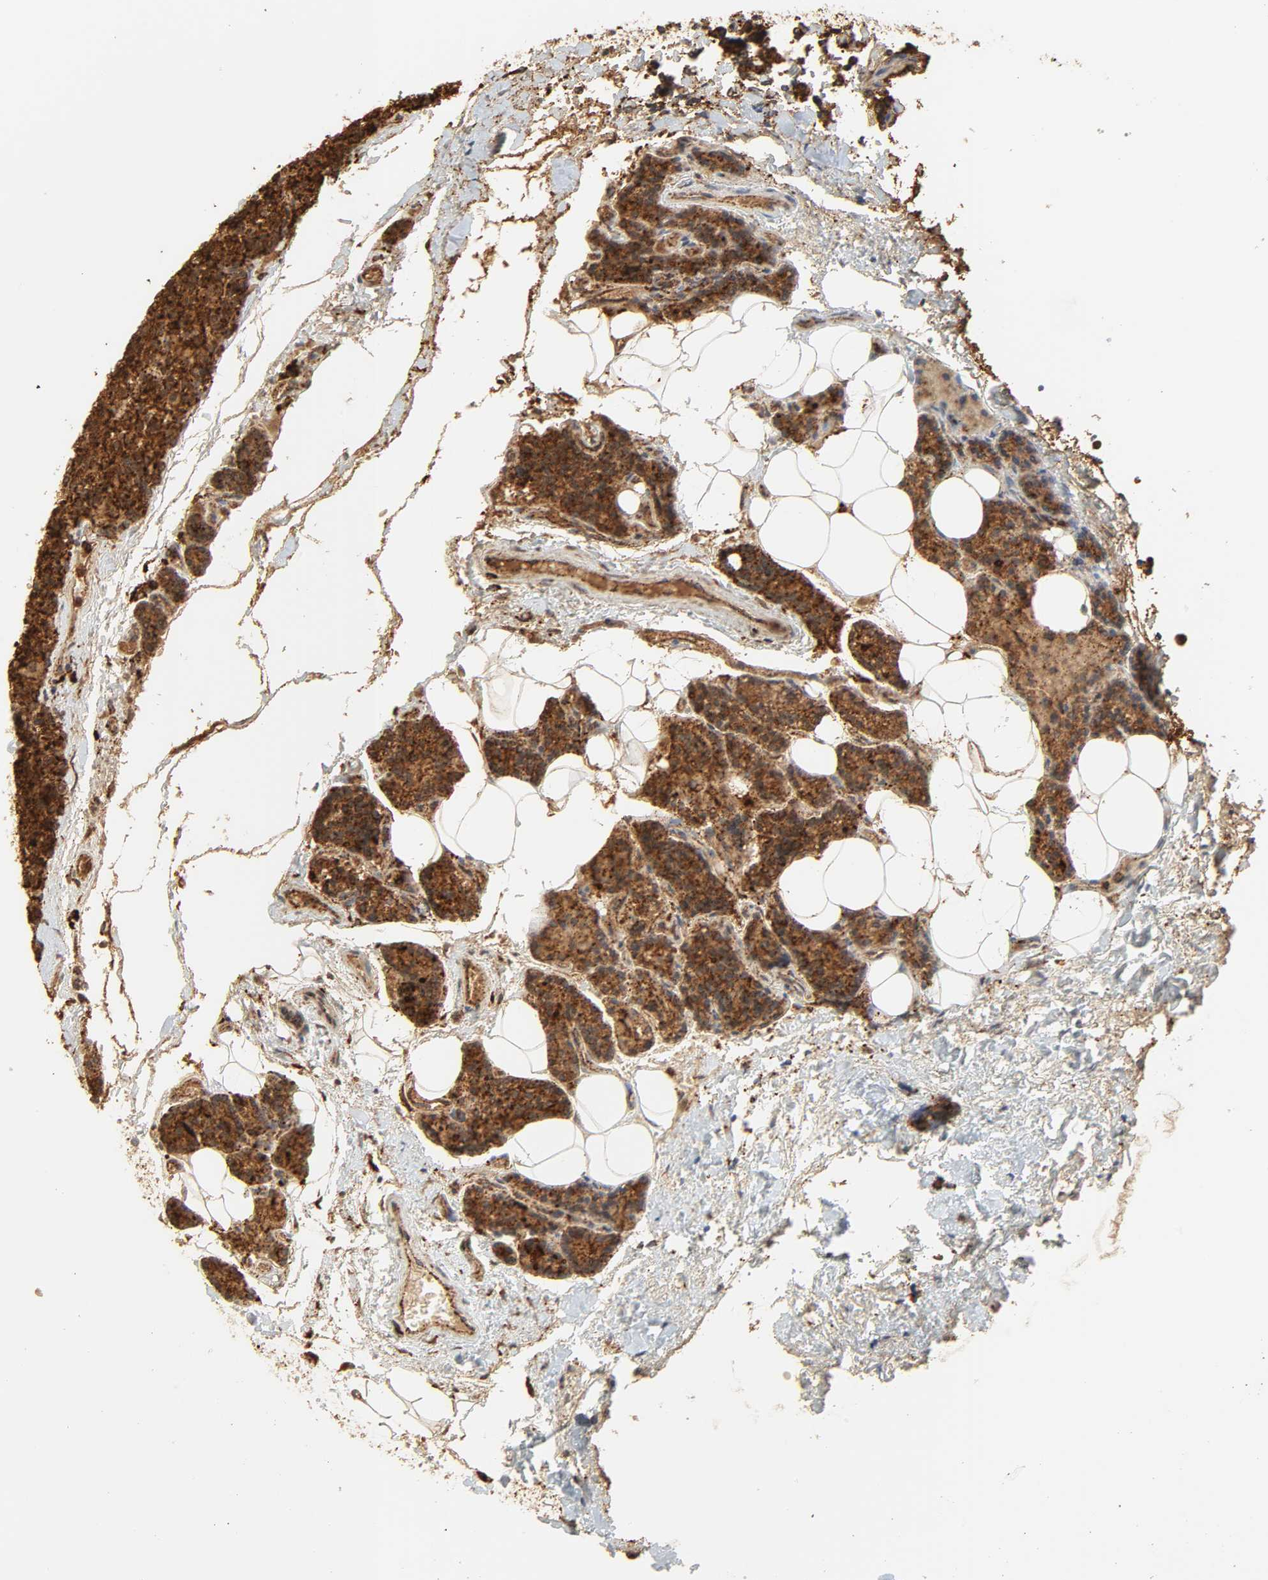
{"staining": {"intensity": "strong", "quantity": ">75%", "location": "cytoplasmic/membranous"}, "tissue": "parathyroid gland", "cell_type": "Glandular cells", "image_type": "normal", "snomed": [{"axis": "morphology", "description": "Normal tissue, NOS"}, {"axis": "topography", "description": "Parathyroid gland"}], "caption": "Brown immunohistochemical staining in normal parathyroid gland exhibits strong cytoplasmic/membranous staining in approximately >75% of glandular cells.", "gene": "PSAP", "patient": {"sex": "female", "age": 50}}